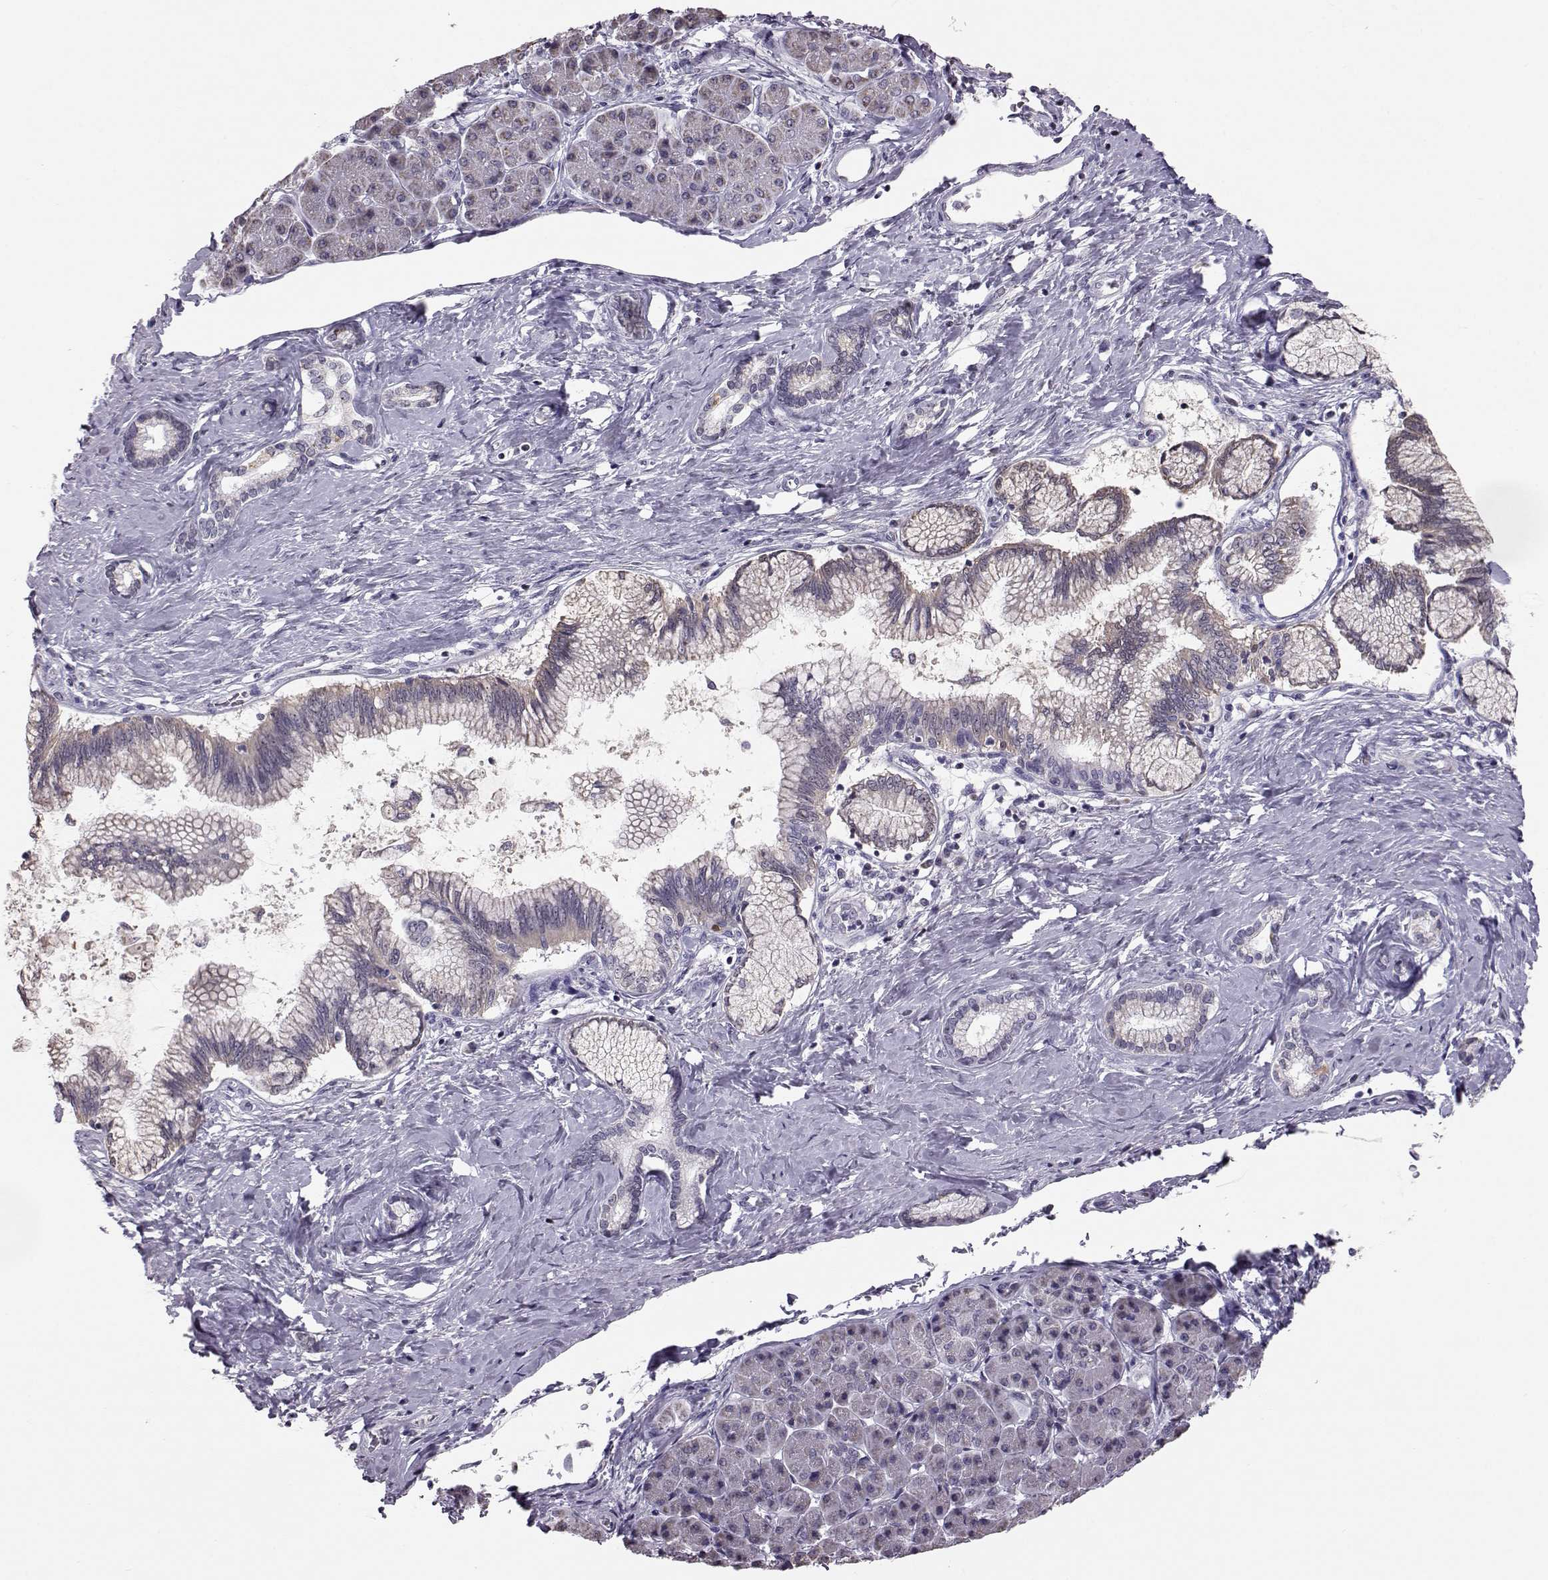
{"staining": {"intensity": "weak", "quantity": "25%-75%", "location": "cytoplasmic/membranous"}, "tissue": "pancreatic cancer", "cell_type": "Tumor cells", "image_type": "cancer", "snomed": [{"axis": "morphology", "description": "Adenocarcinoma, NOS"}, {"axis": "topography", "description": "Pancreas"}], "caption": "Protein expression analysis of pancreatic cancer exhibits weak cytoplasmic/membranous staining in about 25%-75% of tumor cells. (IHC, brightfield microscopy, high magnification).", "gene": "ALDH3A1", "patient": {"sex": "female", "age": 73}}